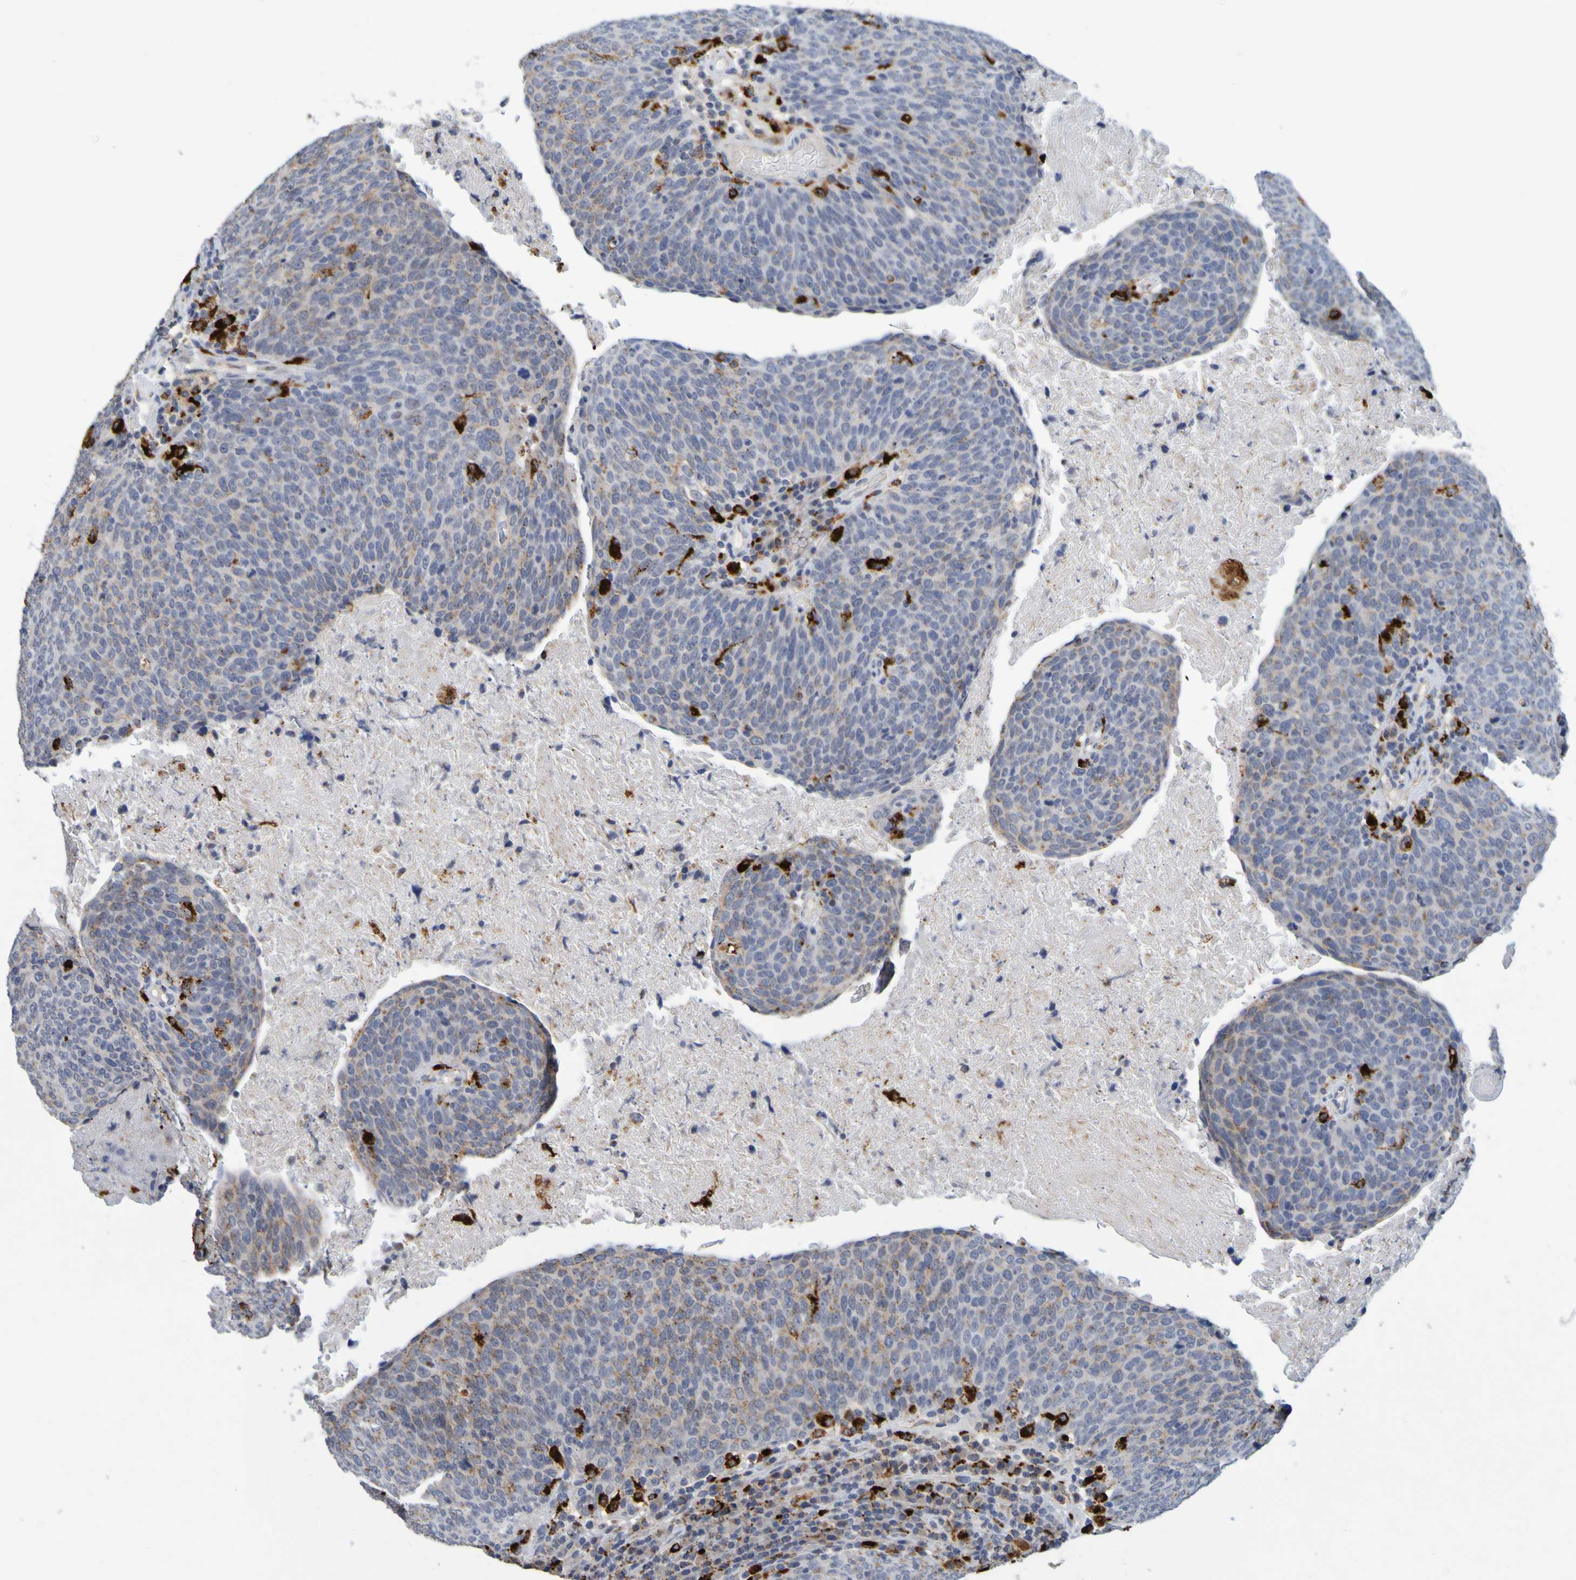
{"staining": {"intensity": "weak", "quantity": "<25%", "location": "cytoplasmic/membranous"}, "tissue": "head and neck cancer", "cell_type": "Tumor cells", "image_type": "cancer", "snomed": [{"axis": "morphology", "description": "Squamous cell carcinoma, NOS"}, {"axis": "morphology", "description": "Squamous cell carcinoma, metastatic, NOS"}, {"axis": "topography", "description": "Lymph node"}, {"axis": "topography", "description": "Head-Neck"}], "caption": "This is a photomicrograph of immunohistochemistry staining of head and neck squamous cell carcinoma, which shows no staining in tumor cells.", "gene": "TPH1", "patient": {"sex": "male", "age": 62}}